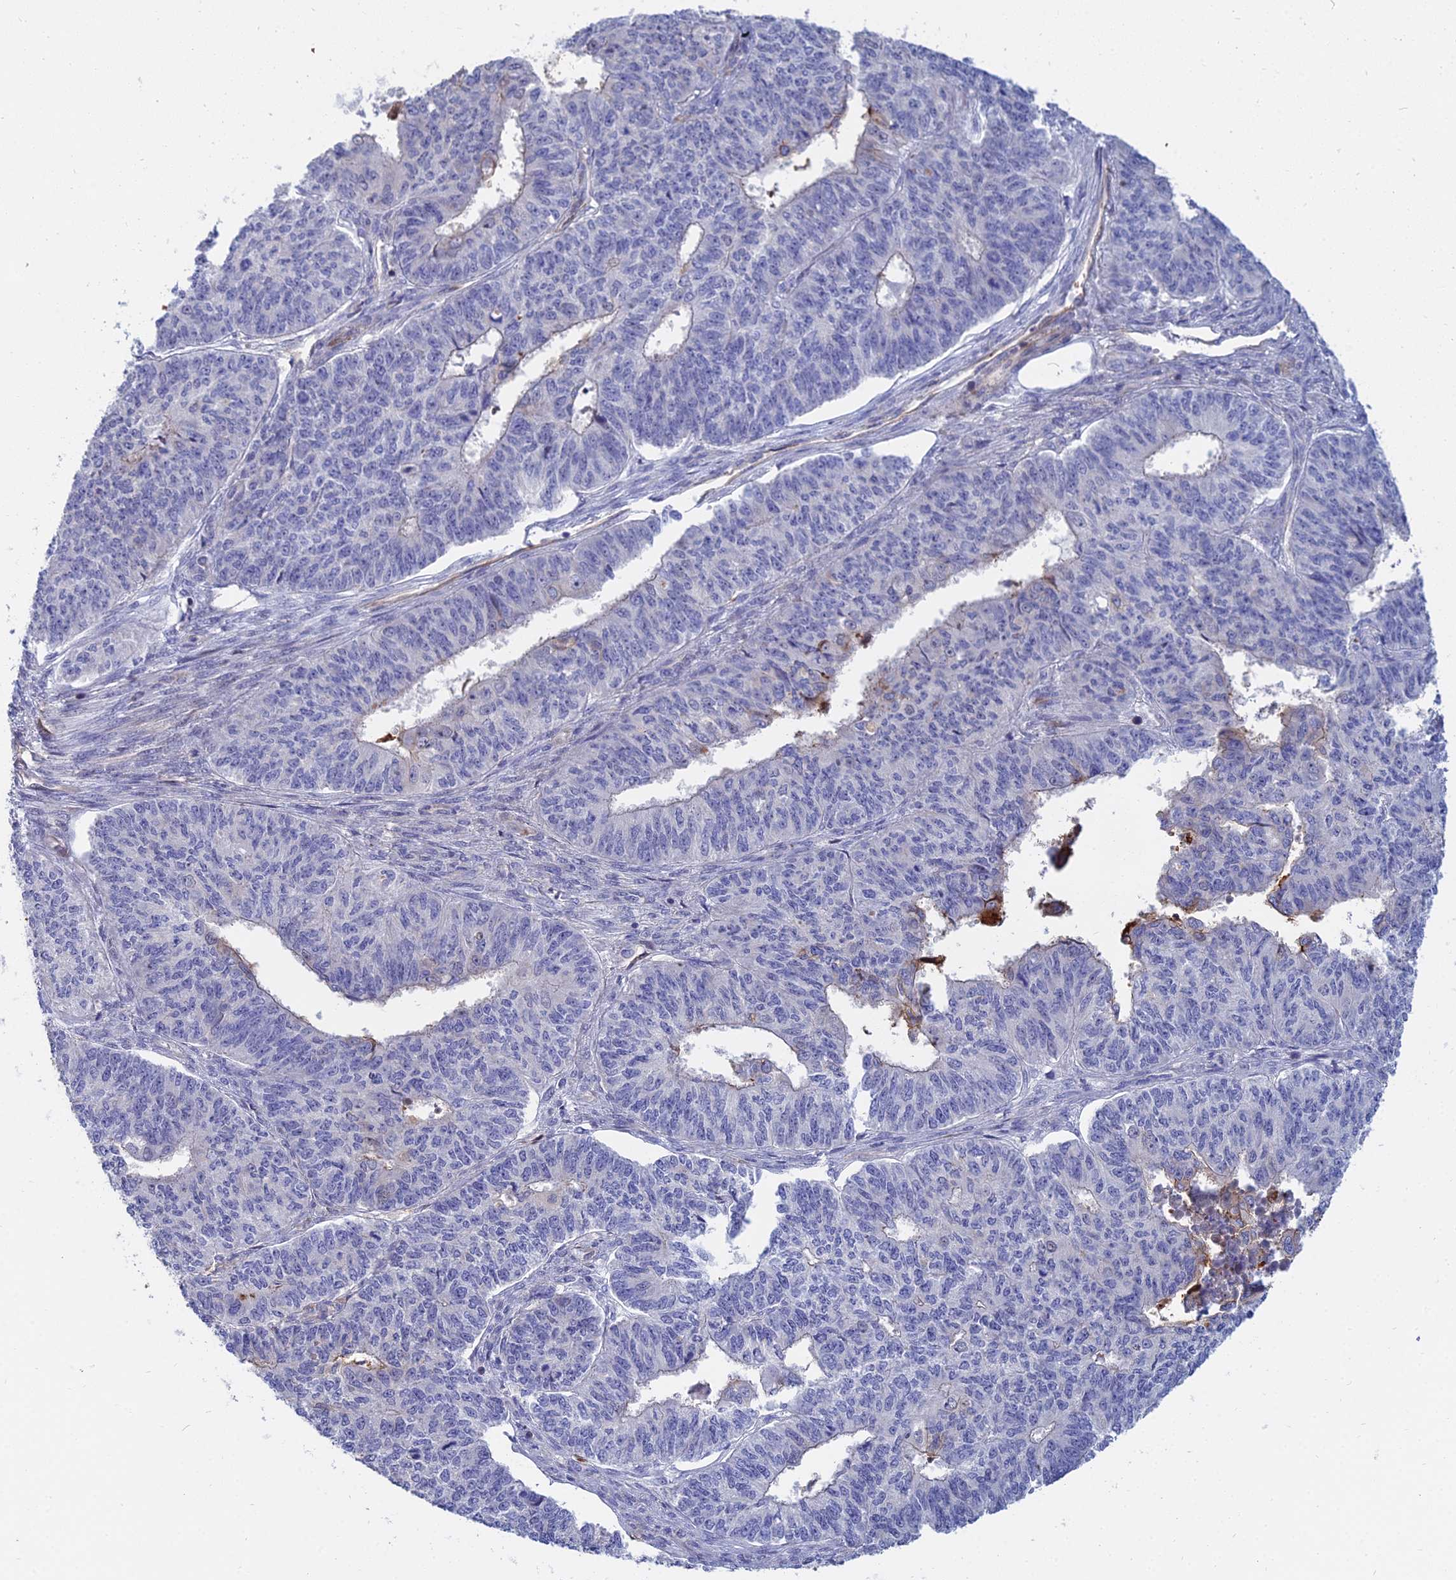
{"staining": {"intensity": "negative", "quantity": "none", "location": "none"}, "tissue": "endometrial cancer", "cell_type": "Tumor cells", "image_type": "cancer", "snomed": [{"axis": "morphology", "description": "Adenocarcinoma, NOS"}, {"axis": "topography", "description": "Endometrium"}], "caption": "This histopathology image is of endometrial cancer stained with IHC to label a protein in brown with the nuclei are counter-stained blue. There is no positivity in tumor cells. Brightfield microscopy of immunohistochemistry (IHC) stained with DAB (3,3'-diaminobenzidine) (brown) and hematoxylin (blue), captured at high magnification.", "gene": "TRIM43B", "patient": {"sex": "female", "age": 32}}